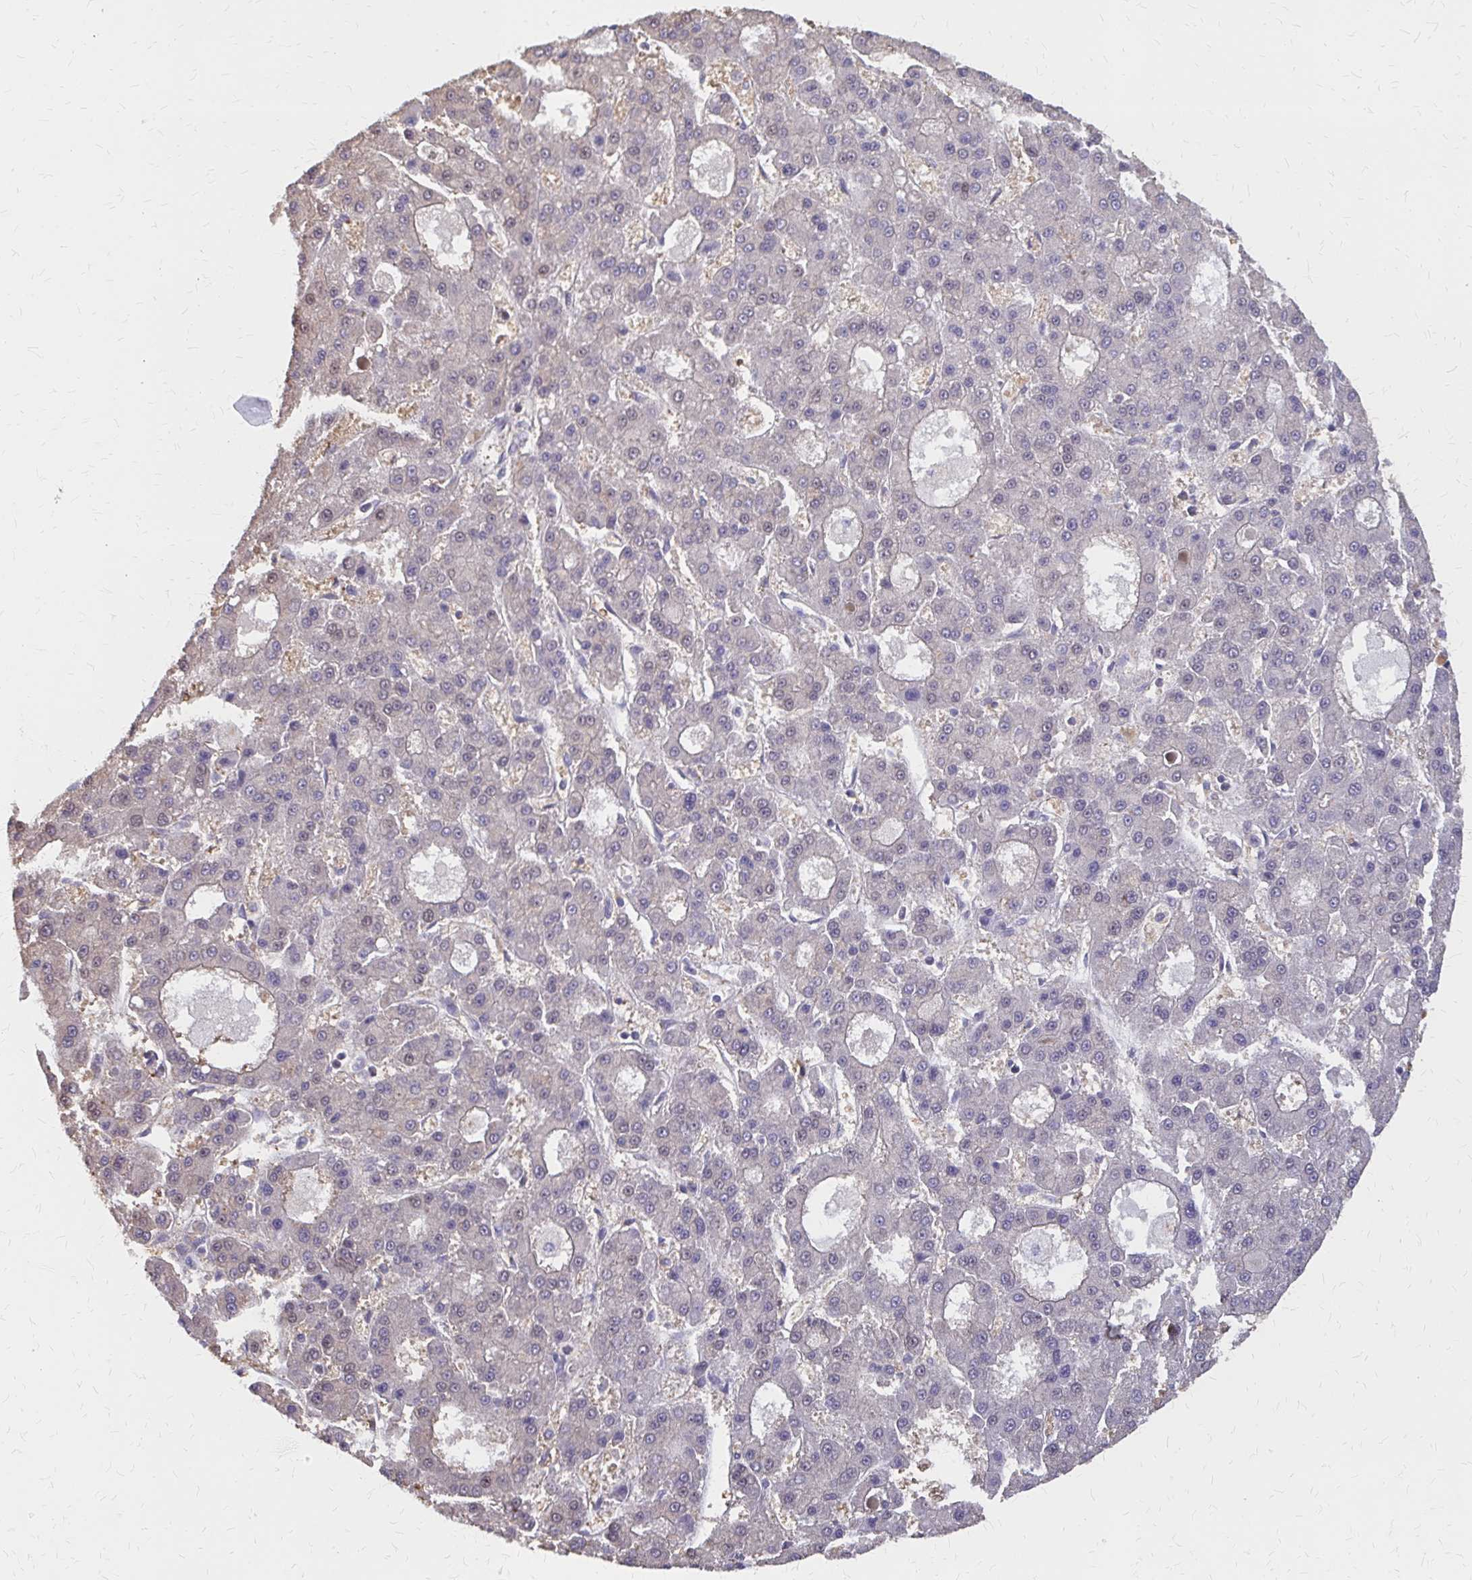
{"staining": {"intensity": "negative", "quantity": "none", "location": "none"}, "tissue": "liver cancer", "cell_type": "Tumor cells", "image_type": "cancer", "snomed": [{"axis": "morphology", "description": "Carcinoma, Hepatocellular, NOS"}, {"axis": "topography", "description": "Liver"}], "caption": "Image shows no protein expression in tumor cells of liver hepatocellular carcinoma tissue.", "gene": "IFI44L", "patient": {"sex": "male", "age": 70}}